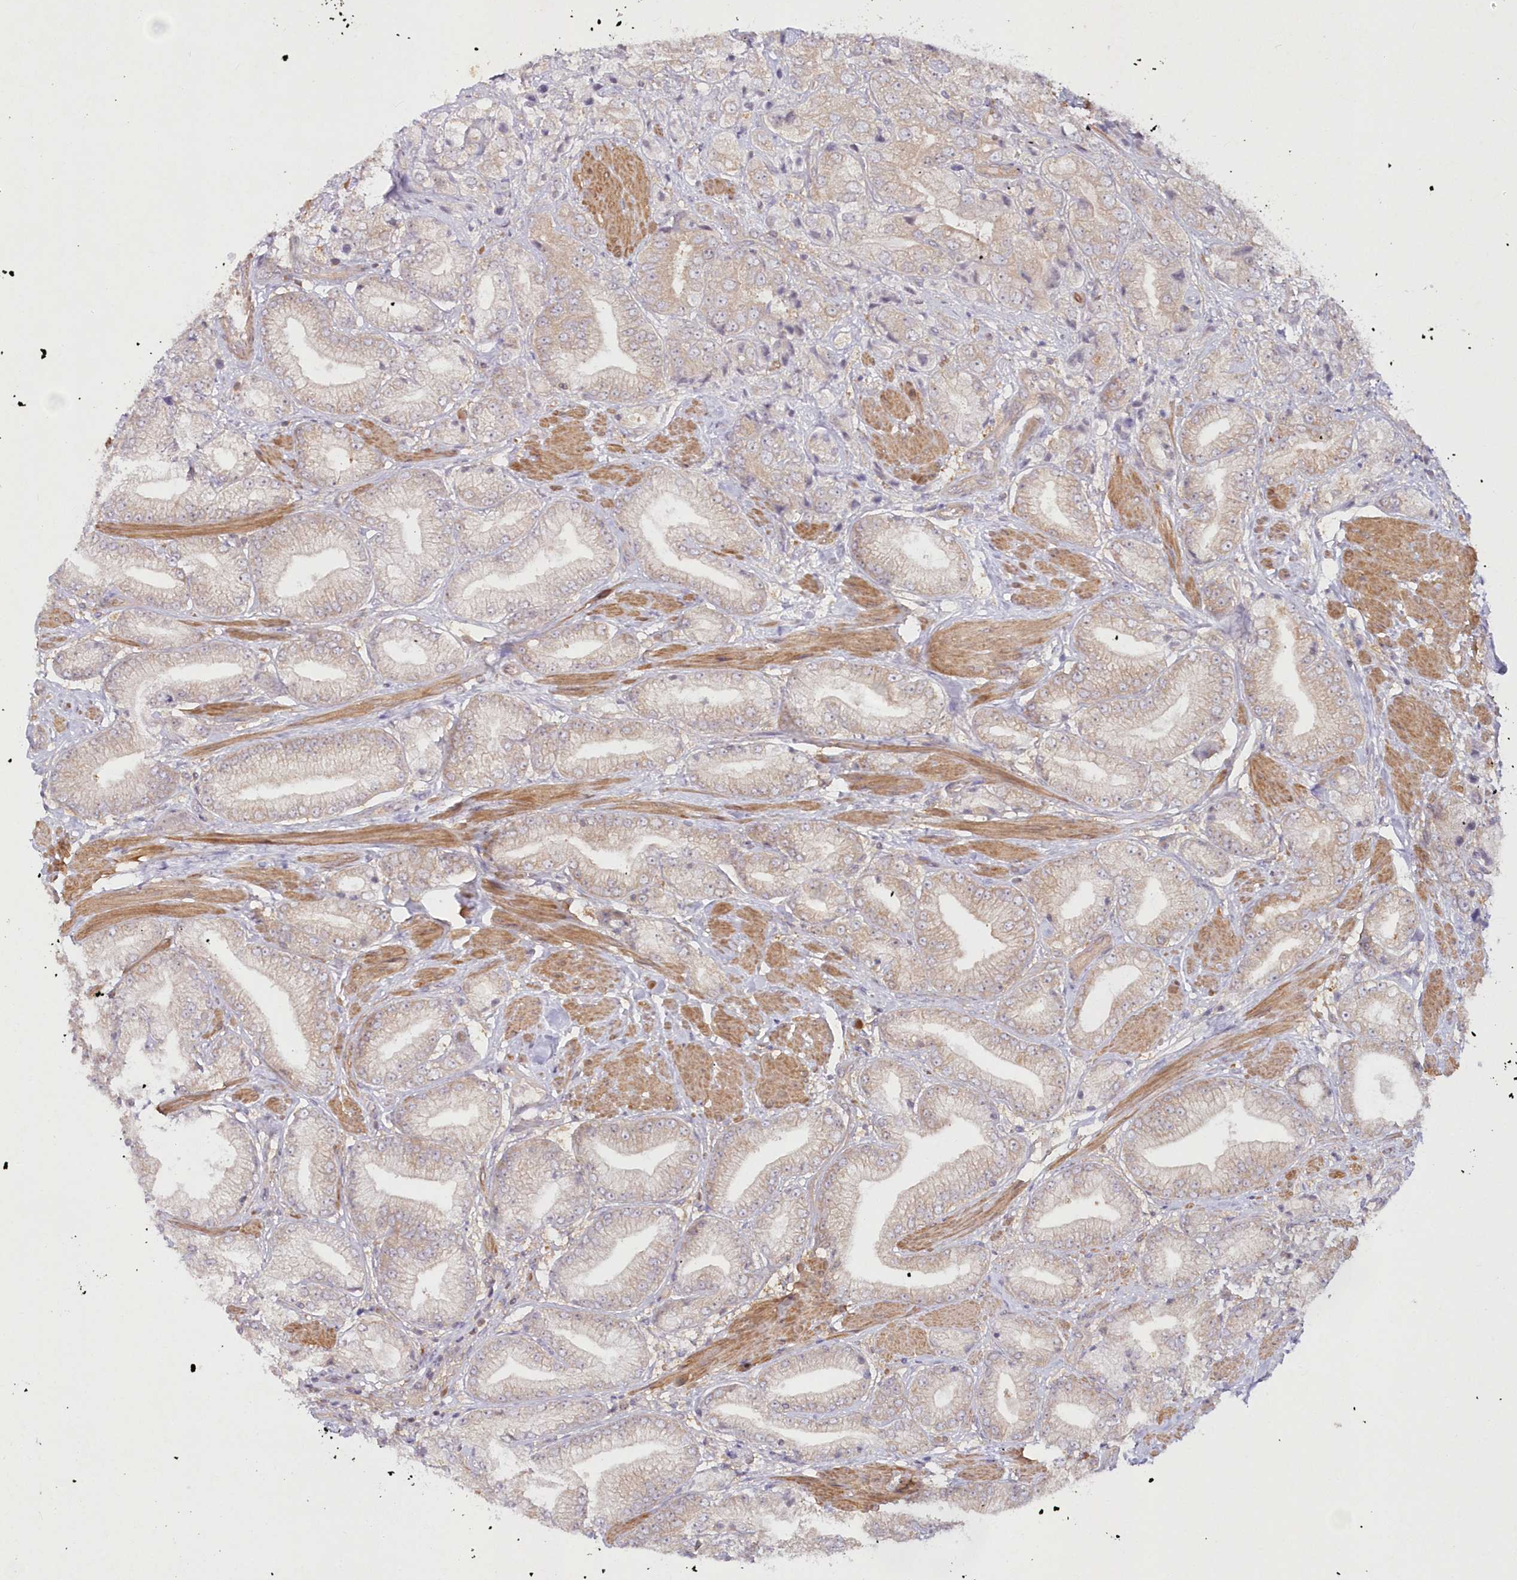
{"staining": {"intensity": "weak", "quantity": "25%-75%", "location": "cytoplasmic/membranous"}, "tissue": "prostate cancer", "cell_type": "Tumor cells", "image_type": "cancer", "snomed": [{"axis": "morphology", "description": "Adenocarcinoma, High grade"}, {"axis": "topography", "description": "Prostate"}], "caption": "Prostate high-grade adenocarcinoma stained for a protein (brown) exhibits weak cytoplasmic/membranous positive expression in about 25%-75% of tumor cells.", "gene": "IPMK", "patient": {"sex": "male", "age": 50}}